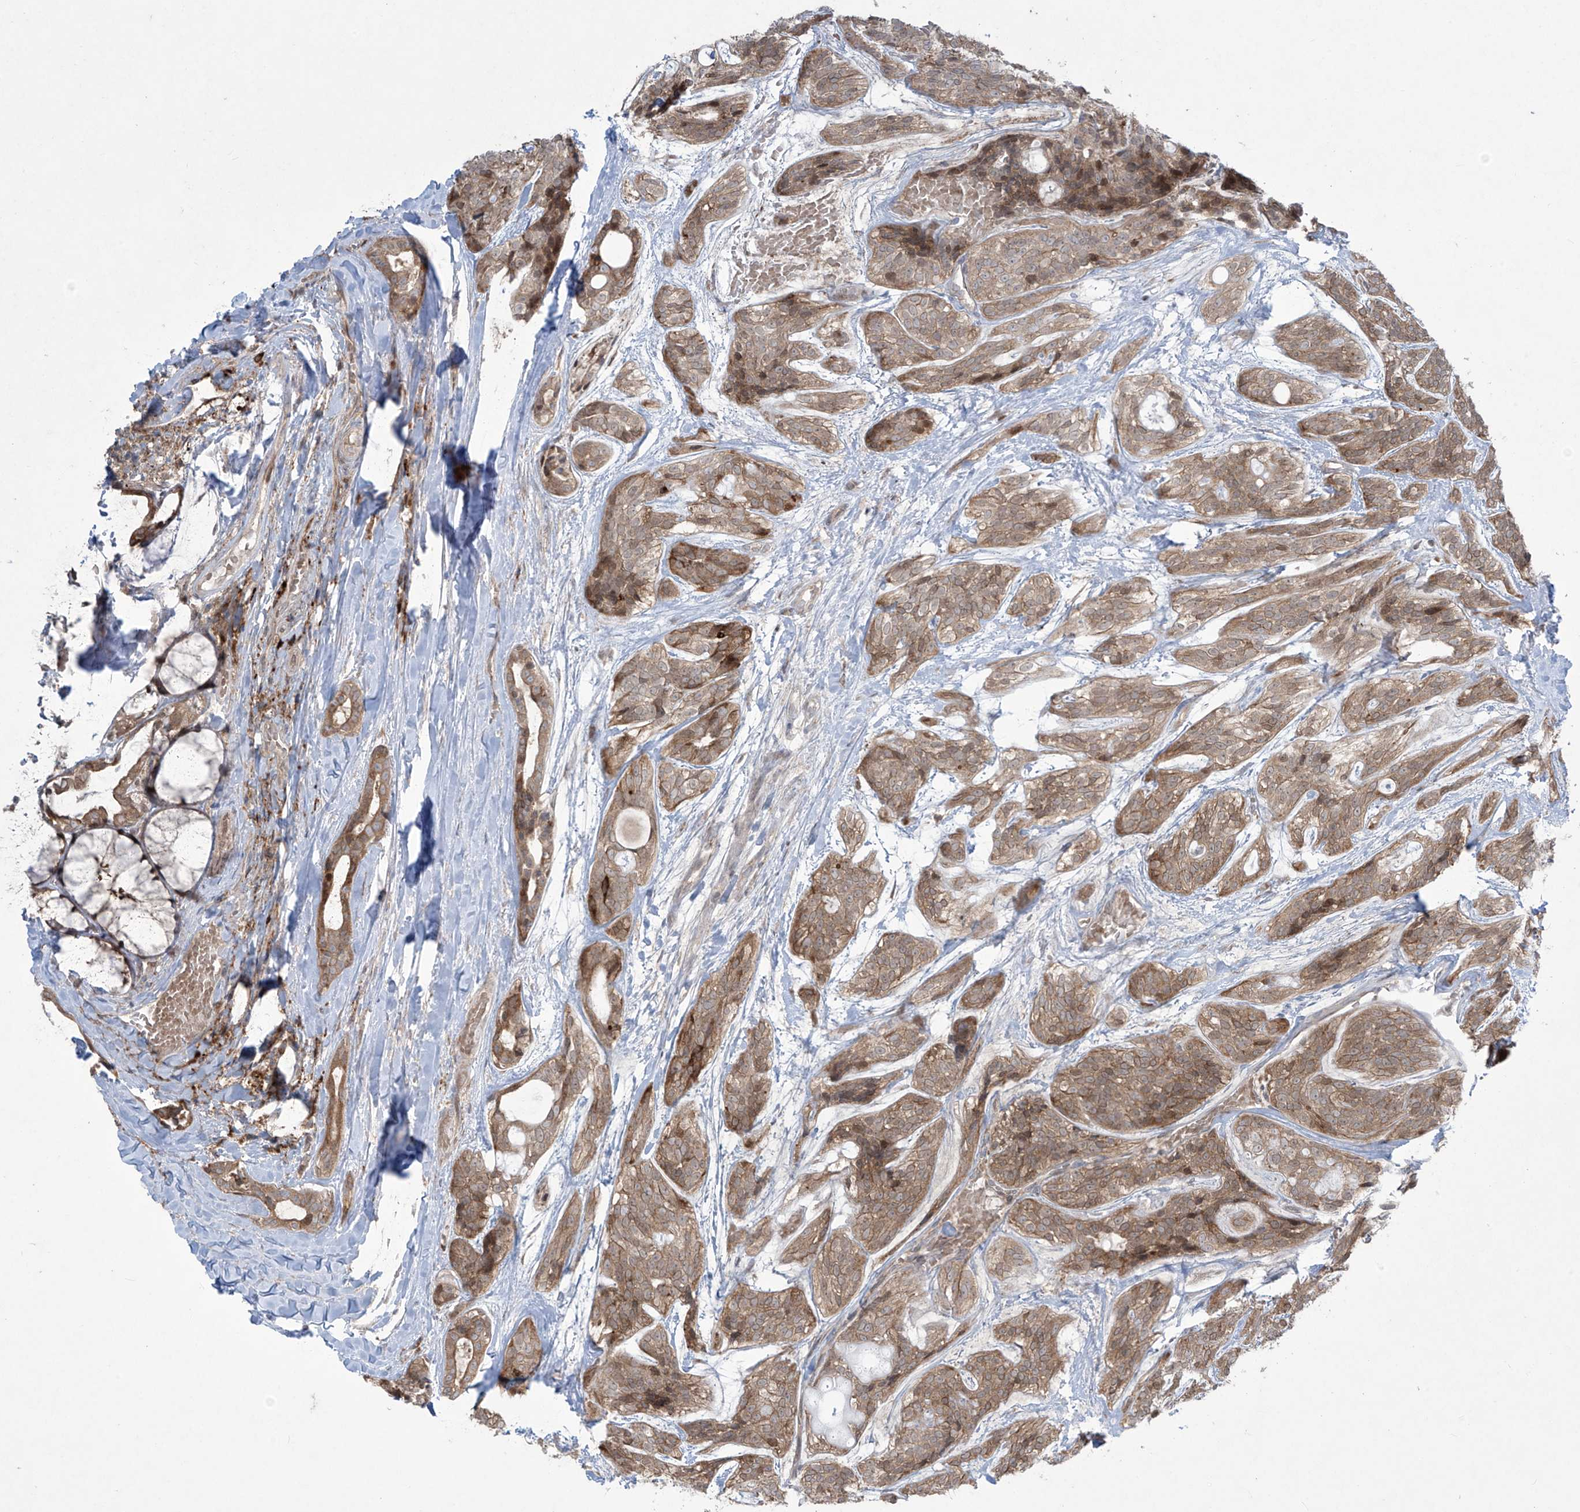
{"staining": {"intensity": "moderate", "quantity": ">75%", "location": "cytoplasmic/membranous"}, "tissue": "head and neck cancer", "cell_type": "Tumor cells", "image_type": "cancer", "snomed": [{"axis": "morphology", "description": "Adenocarcinoma, NOS"}, {"axis": "topography", "description": "Head-Neck"}], "caption": "Immunohistochemical staining of human adenocarcinoma (head and neck) exhibits moderate cytoplasmic/membranous protein positivity in approximately >75% of tumor cells. The staining was performed using DAB (3,3'-diaminobenzidine) to visualize the protein expression in brown, while the nuclei were stained in blue with hematoxylin (Magnification: 20x).", "gene": "PPAT", "patient": {"sex": "male", "age": 66}}